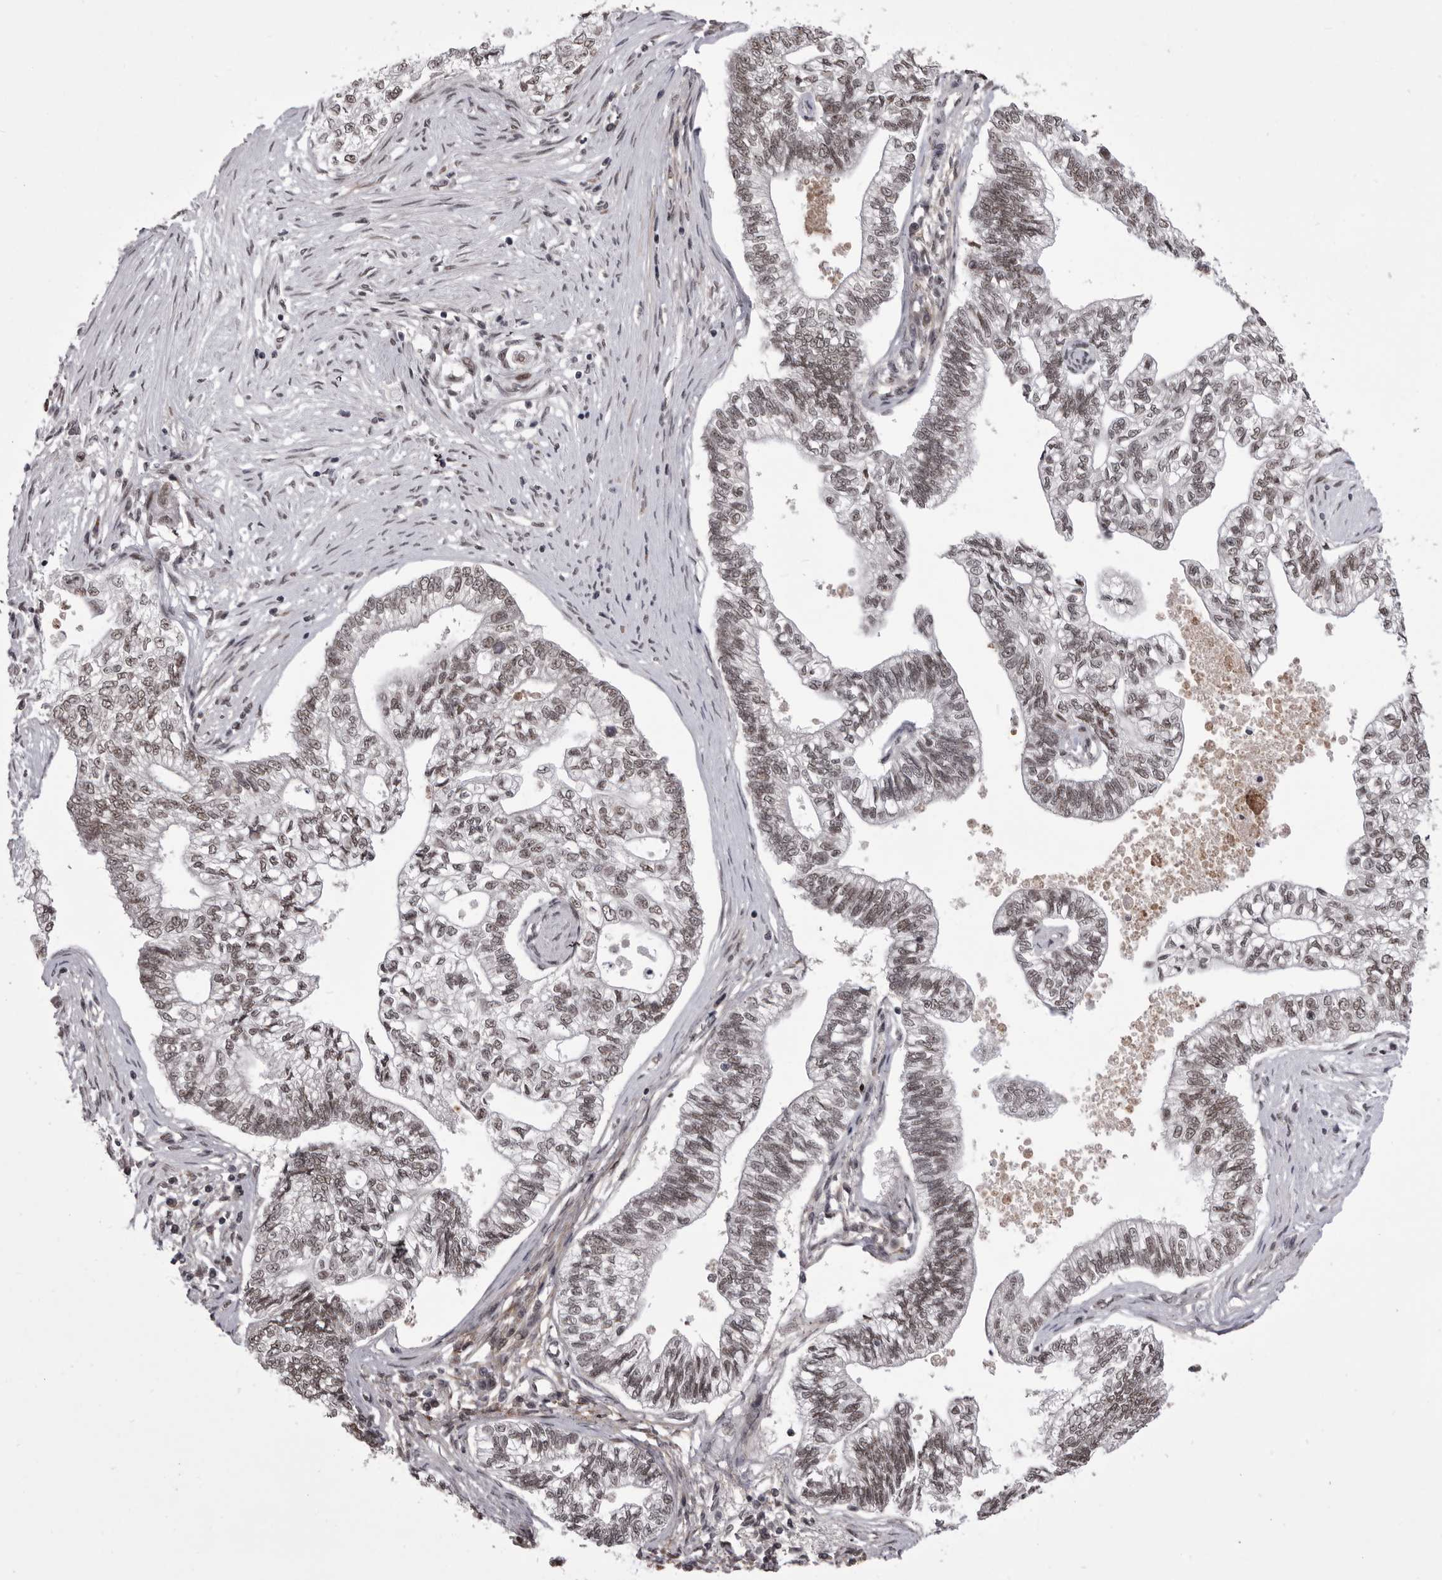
{"staining": {"intensity": "moderate", "quantity": "25%-75%", "location": "nuclear"}, "tissue": "pancreatic cancer", "cell_type": "Tumor cells", "image_type": "cancer", "snomed": [{"axis": "morphology", "description": "Adenocarcinoma, NOS"}, {"axis": "topography", "description": "Pancreas"}], "caption": "Human pancreatic cancer stained for a protein (brown) demonstrates moderate nuclear positive expression in about 25%-75% of tumor cells.", "gene": "PRPF3", "patient": {"sex": "male", "age": 72}}